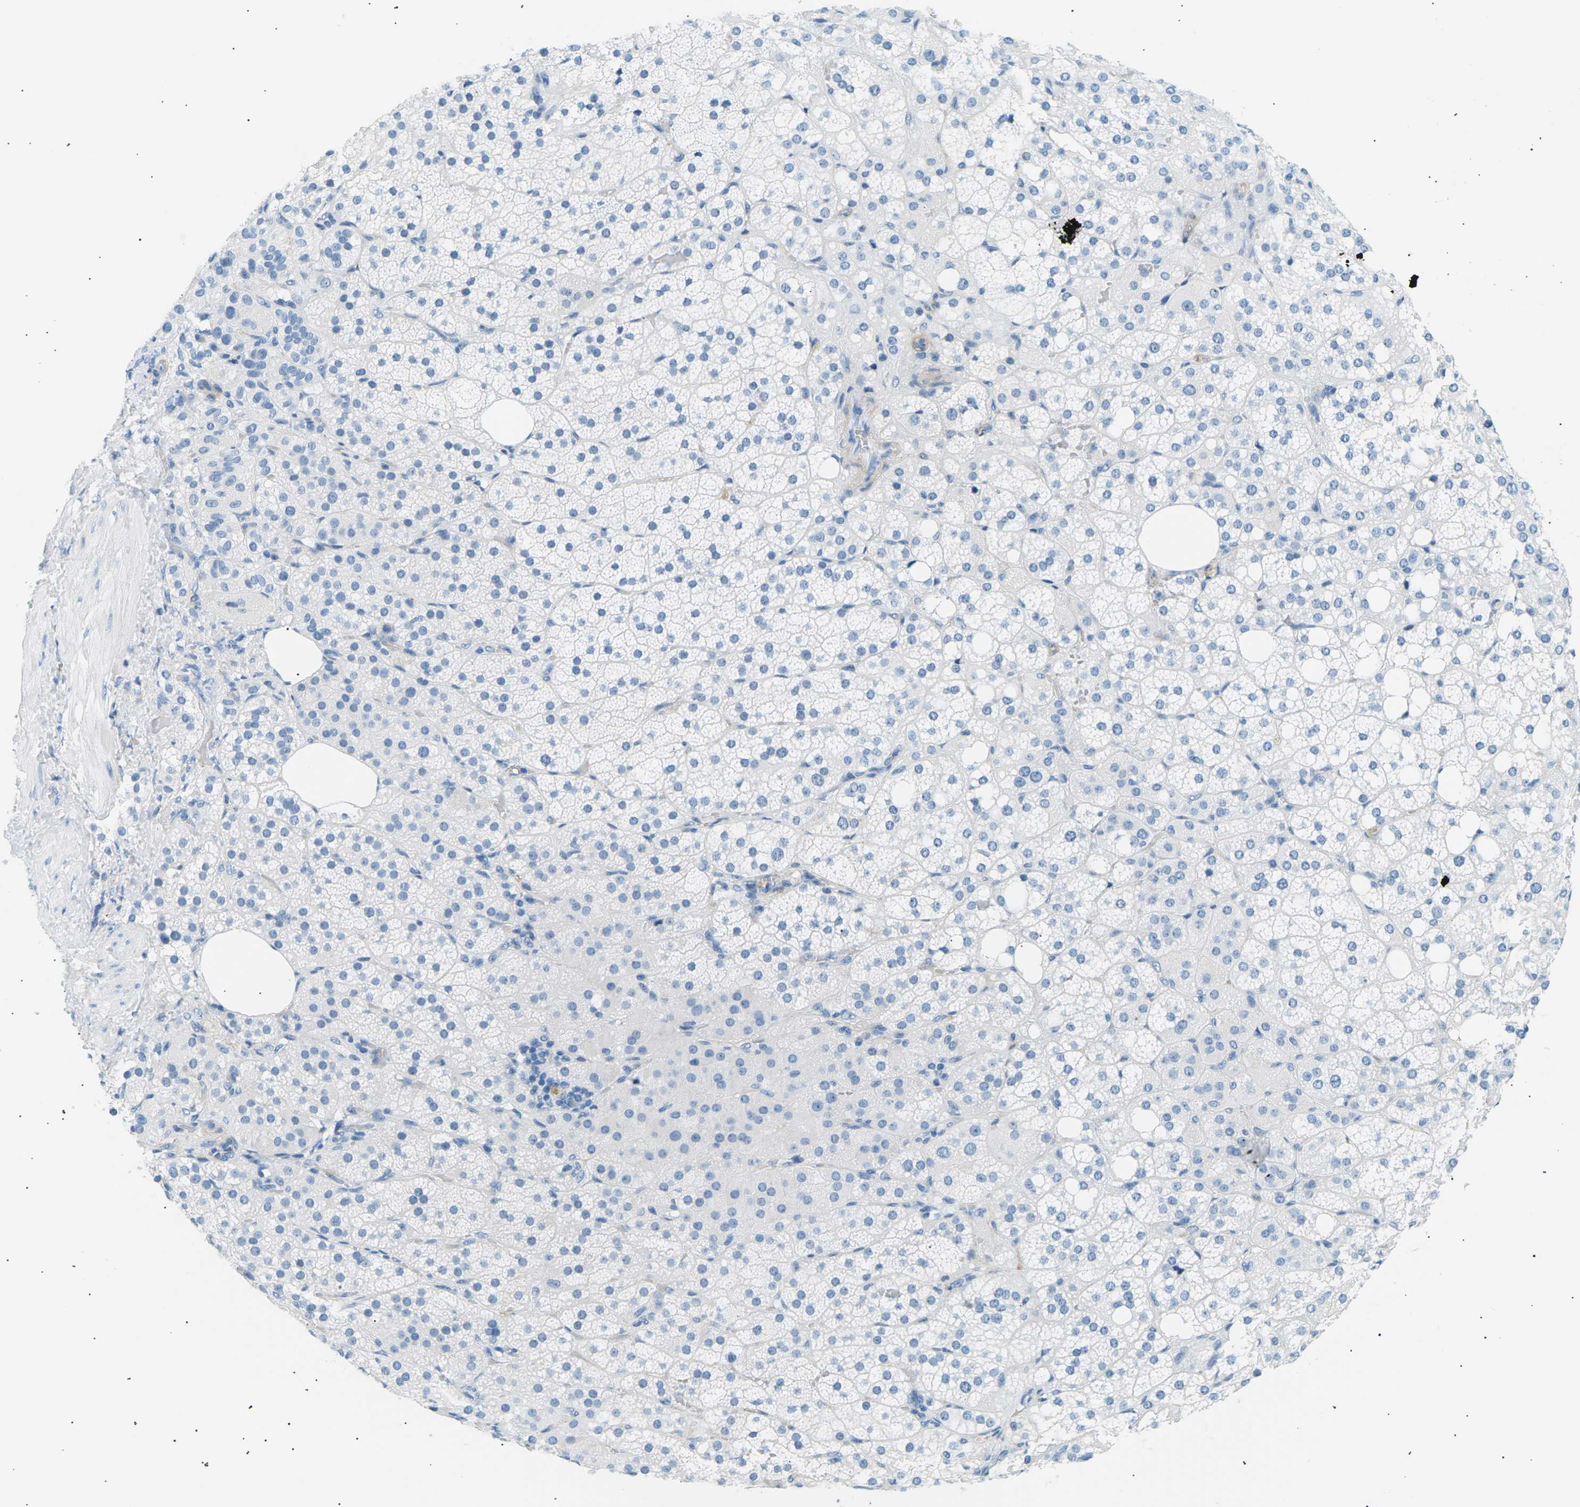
{"staining": {"intensity": "negative", "quantity": "none", "location": "none"}, "tissue": "adrenal gland", "cell_type": "Glandular cells", "image_type": "normal", "snomed": [{"axis": "morphology", "description": "Normal tissue, NOS"}, {"axis": "topography", "description": "Adrenal gland"}], "caption": "This is an immunohistochemistry image of normal human adrenal gland. There is no expression in glandular cells.", "gene": "SEPTIN5", "patient": {"sex": "female", "age": 59}}